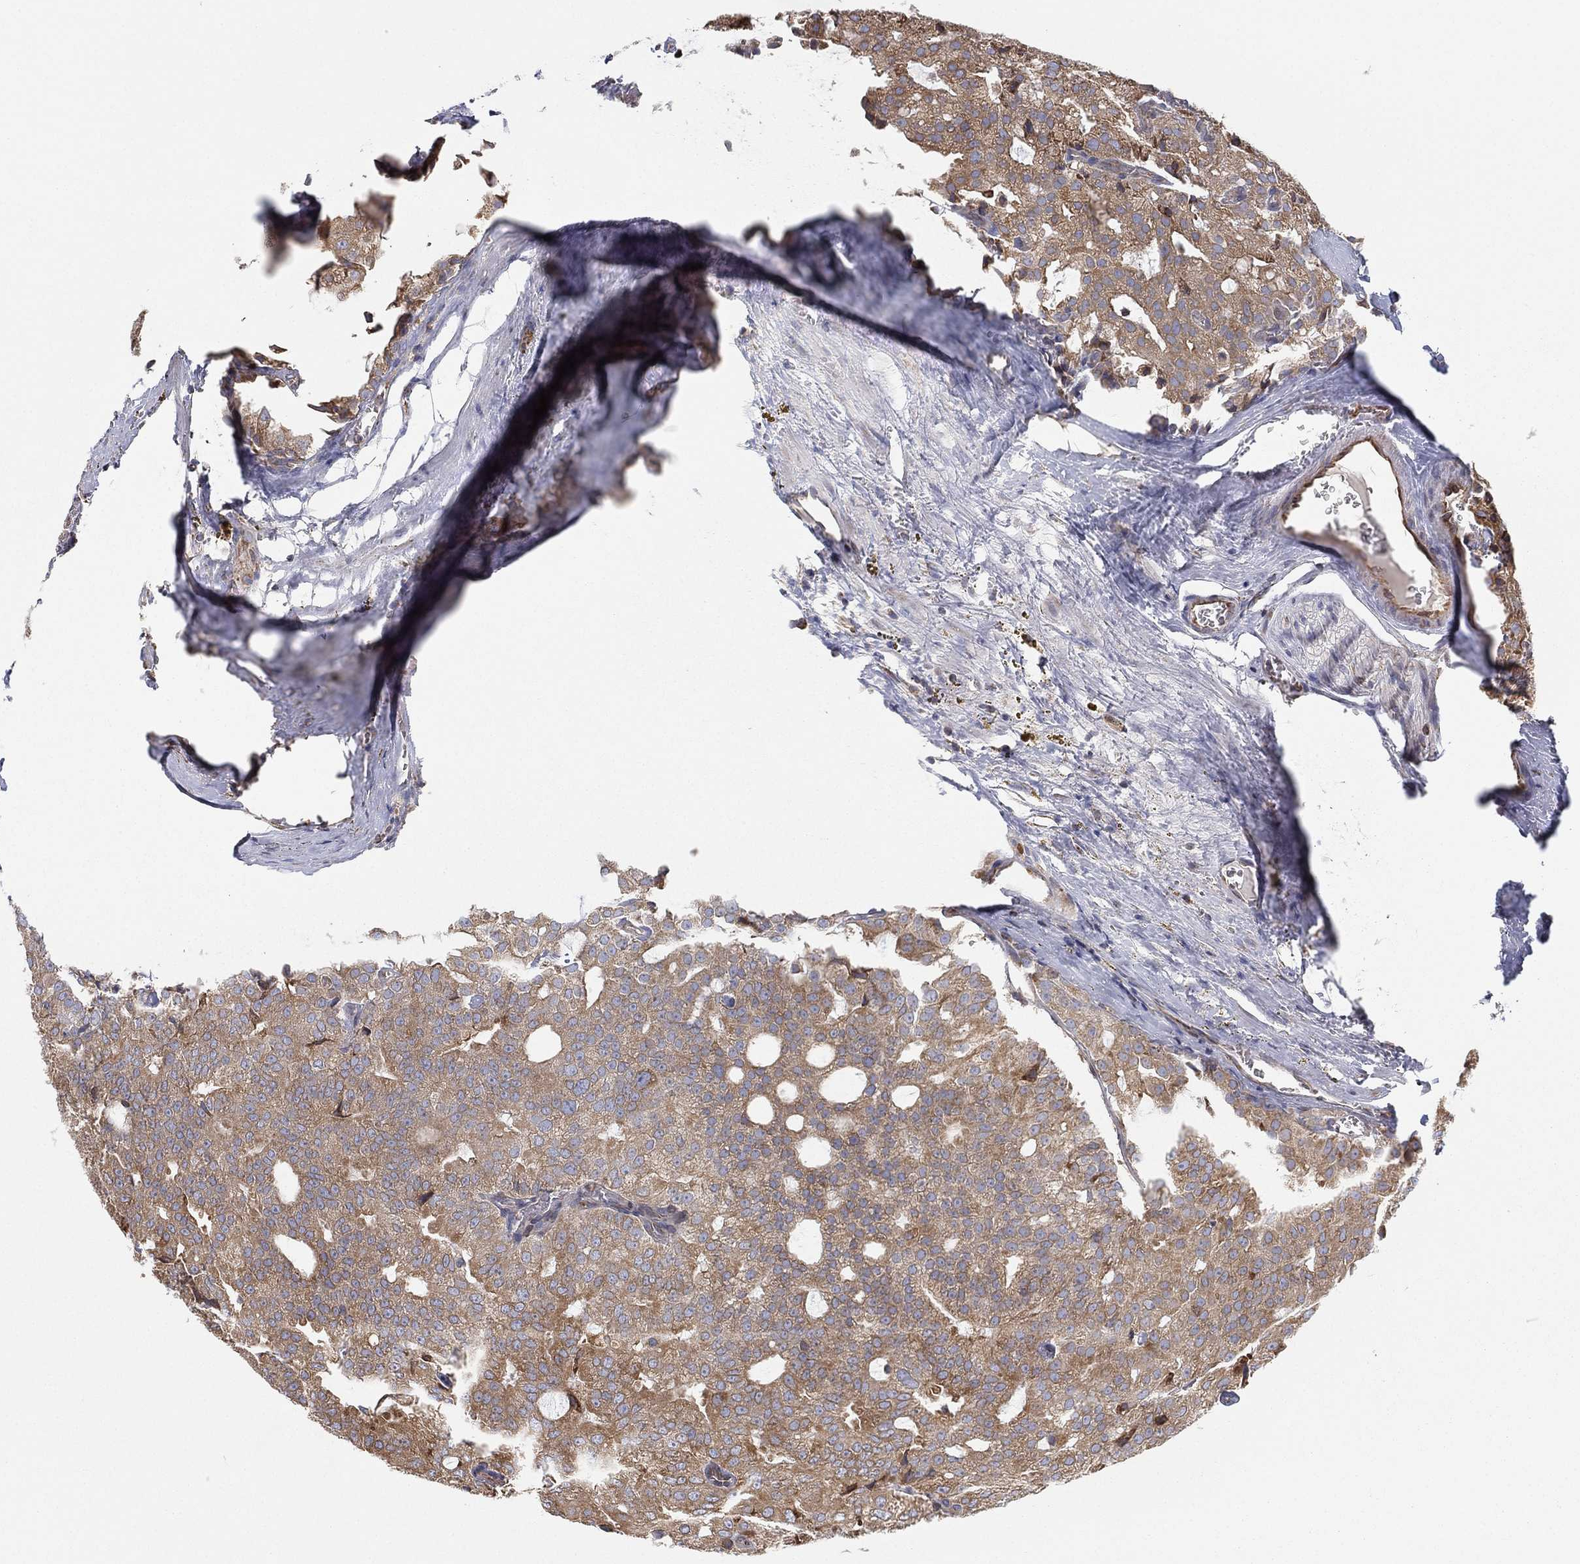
{"staining": {"intensity": "moderate", "quantity": ">75%", "location": "cytoplasmic/membranous"}, "tissue": "prostate cancer", "cell_type": "Tumor cells", "image_type": "cancer", "snomed": [{"axis": "morphology", "description": "Adenocarcinoma, NOS"}, {"axis": "topography", "description": "Prostate and seminal vesicle, NOS"}, {"axis": "topography", "description": "Prostate"}], "caption": "Immunohistochemistry (IHC) of human prostate adenocarcinoma reveals medium levels of moderate cytoplasmic/membranous positivity in approximately >75% of tumor cells.", "gene": "CYB5B", "patient": {"sex": "male", "age": 67}}